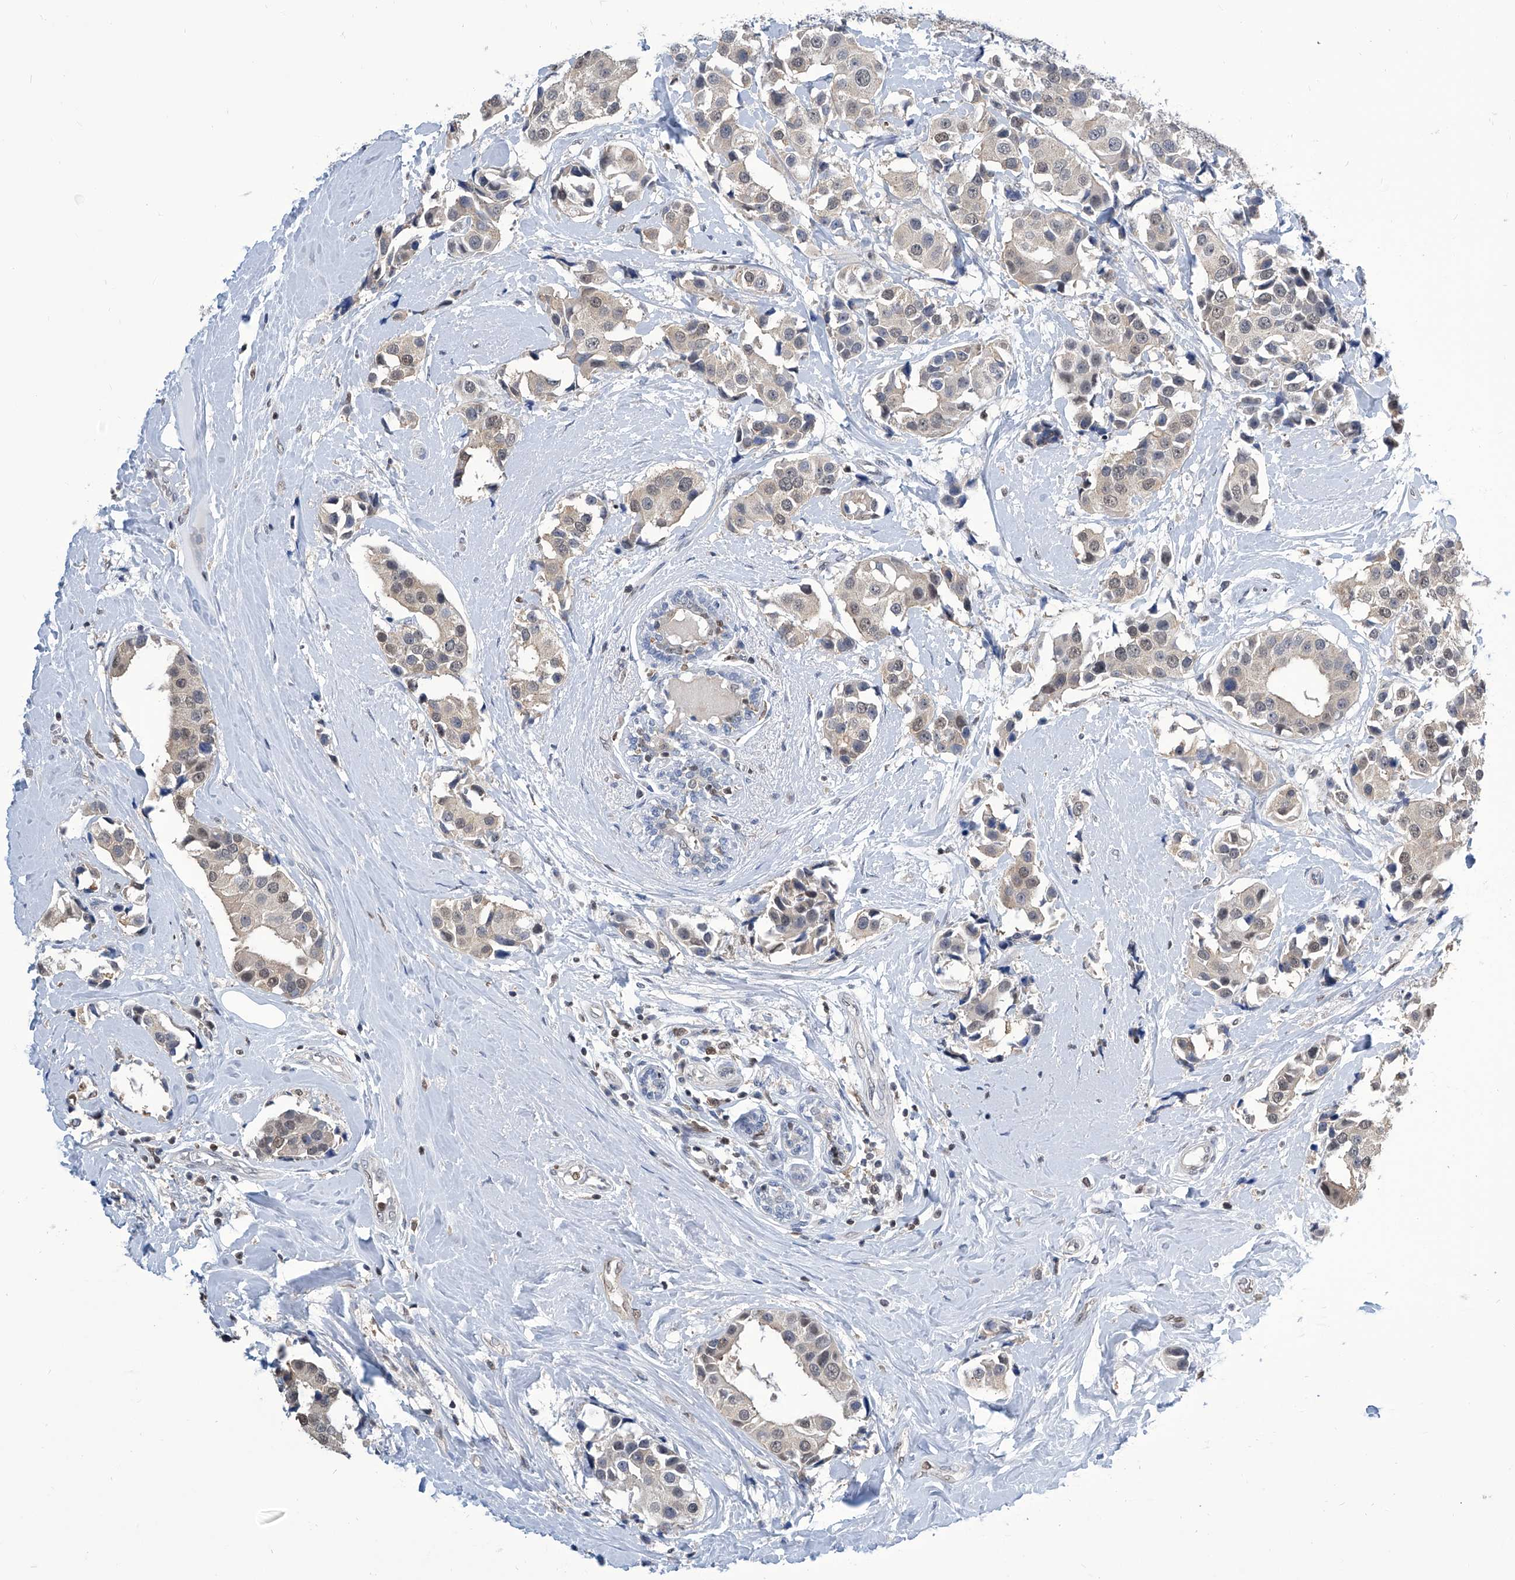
{"staining": {"intensity": "weak", "quantity": "25%-75%", "location": "nuclear"}, "tissue": "breast cancer", "cell_type": "Tumor cells", "image_type": "cancer", "snomed": [{"axis": "morphology", "description": "Normal tissue, NOS"}, {"axis": "morphology", "description": "Duct carcinoma"}, {"axis": "topography", "description": "Breast"}], "caption": "Immunohistochemistry staining of breast invasive ductal carcinoma, which displays low levels of weak nuclear staining in approximately 25%-75% of tumor cells indicating weak nuclear protein staining. The staining was performed using DAB (3,3'-diaminobenzidine) (brown) for protein detection and nuclei were counterstained in hematoxylin (blue).", "gene": "SREBF2", "patient": {"sex": "female", "age": 39}}